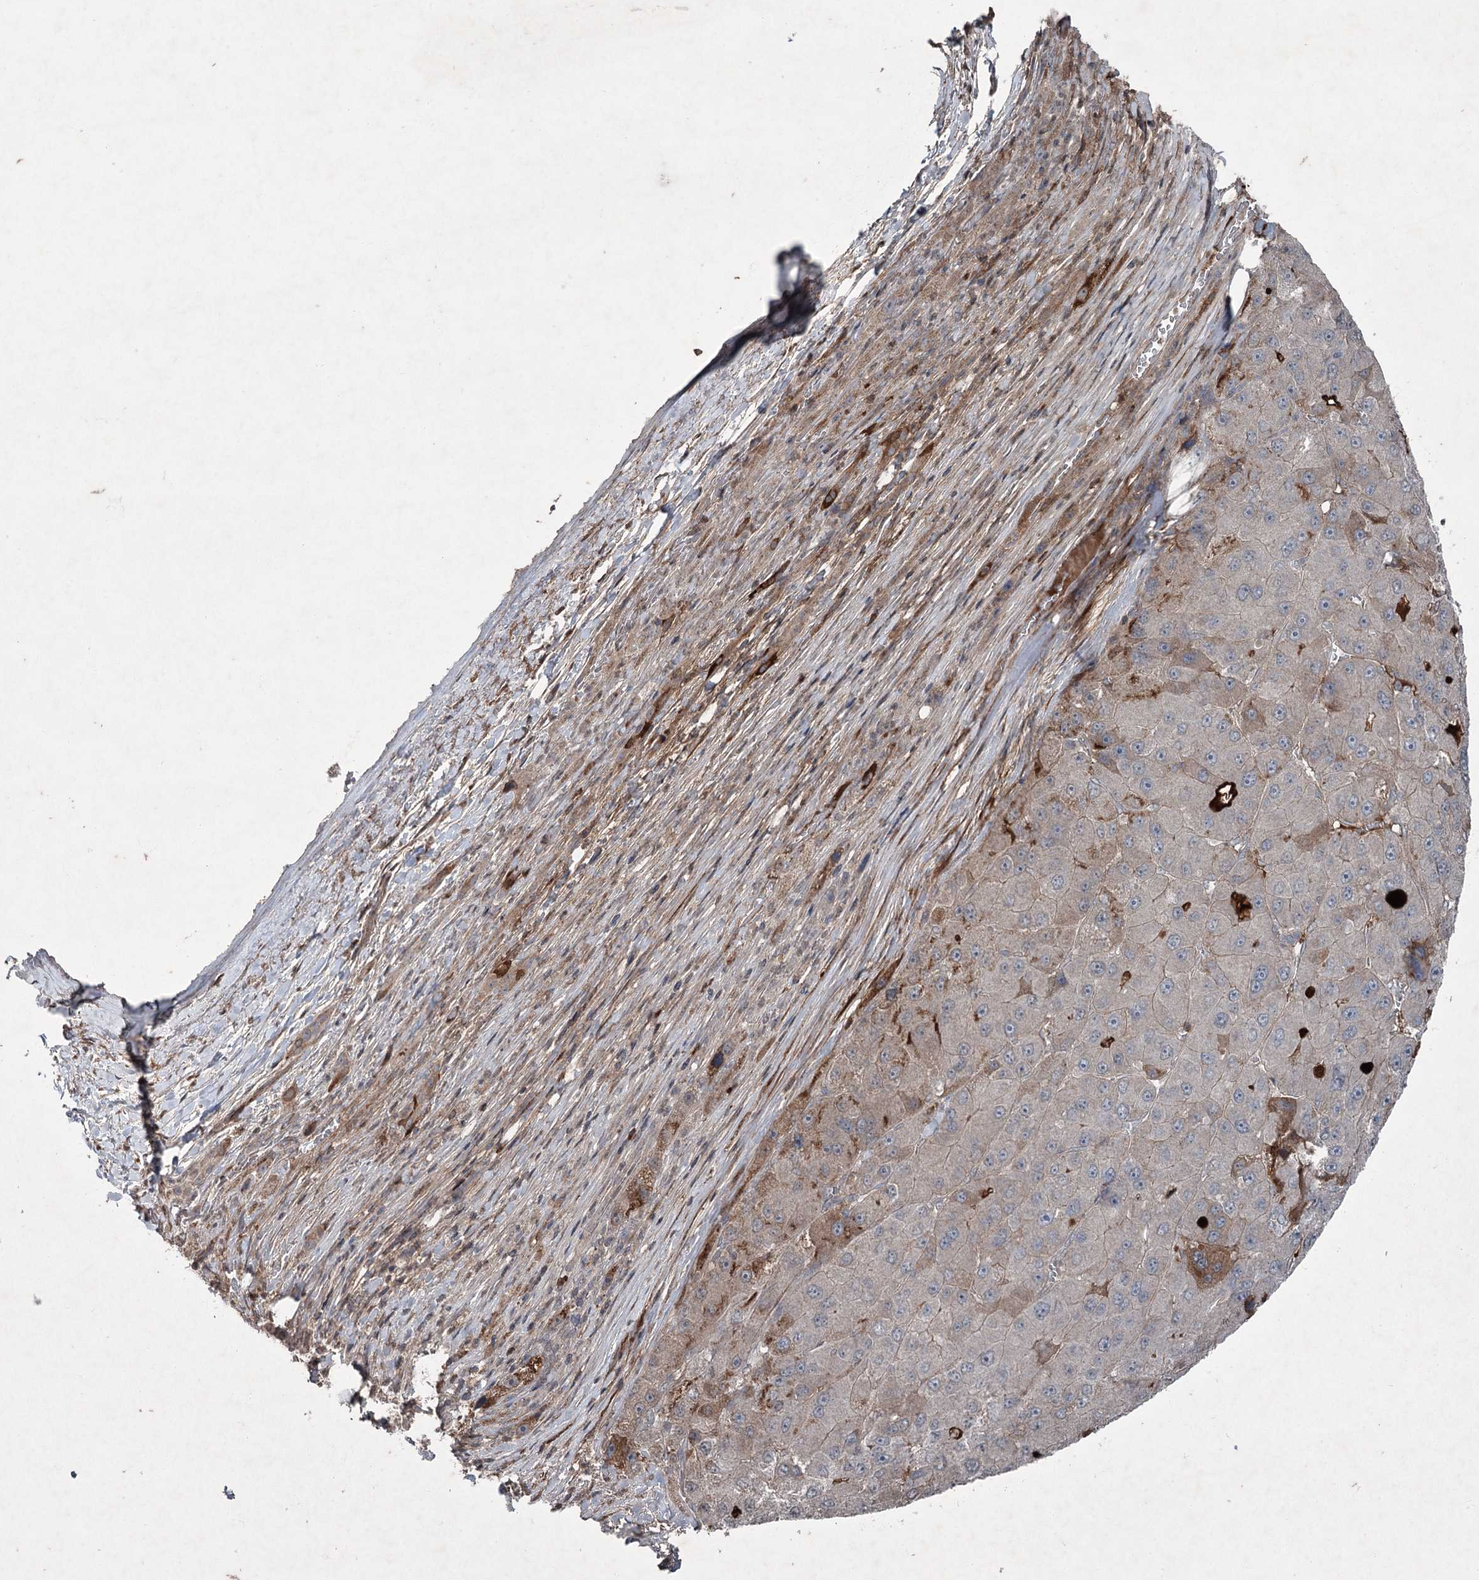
{"staining": {"intensity": "weak", "quantity": "<25%", "location": "cytoplasmic/membranous"}, "tissue": "liver cancer", "cell_type": "Tumor cells", "image_type": "cancer", "snomed": [{"axis": "morphology", "description": "Carcinoma, Hepatocellular, NOS"}, {"axis": "topography", "description": "Liver"}], "caption": "DAB (3,3'-diaminobenzidine) immunohistochemical staining of human liver hepatocellular carcinoma shows no significant expression in tumor cells.", "gene": "PGLYRP2", "patient": {"sex": "female", "age": 73}}